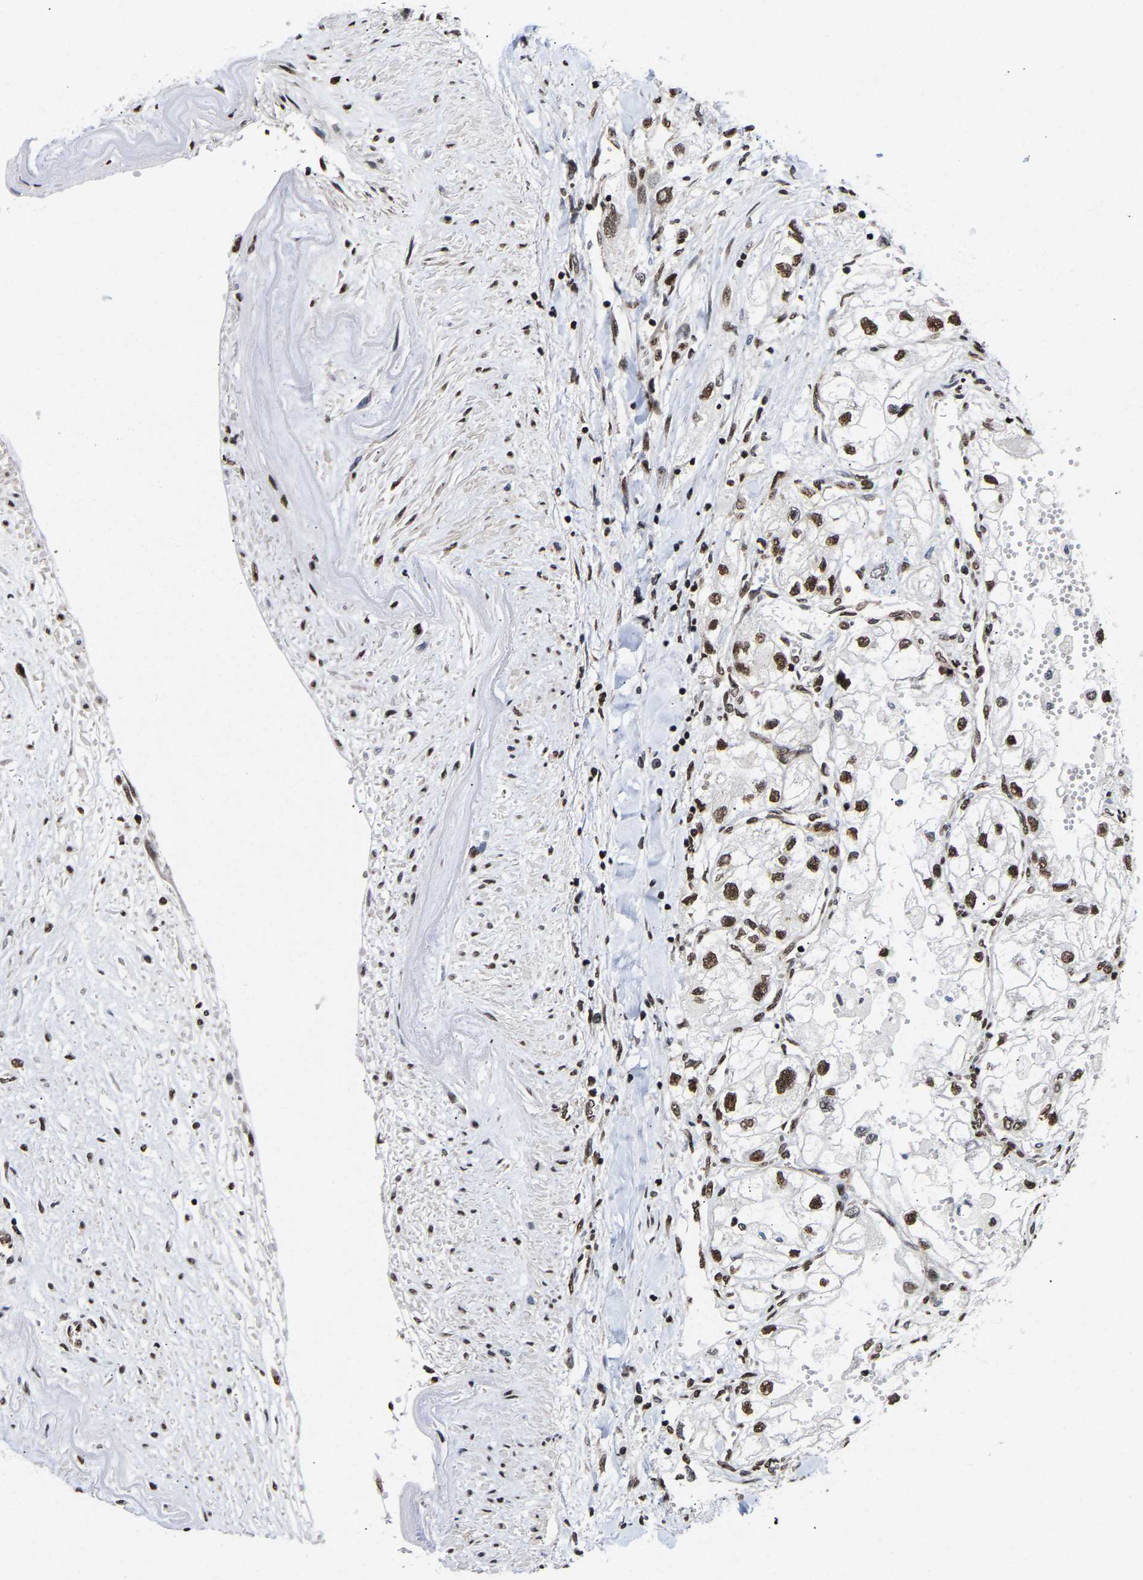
{"staining": {"intensity": "strong", "quantity": ">75%", "location": "nuclear"}, "tissue": "renal cancer", "cell_type": "Tumor cells", "image_type": "cancer", "snomed": [{"axis": "morphology", "description": "Adenocarcinoma, NOS"}, {"axis": "topography", "description": "Kidney"}], "caption": "Protein staining of renal adenocarcinoma tissue reveals strong nuclear expression in approximately >75% of tumor cells. Nuclei are stained in blue.", "gene": "PSIP1", "patient": {"sex": "female", "age": 70}}